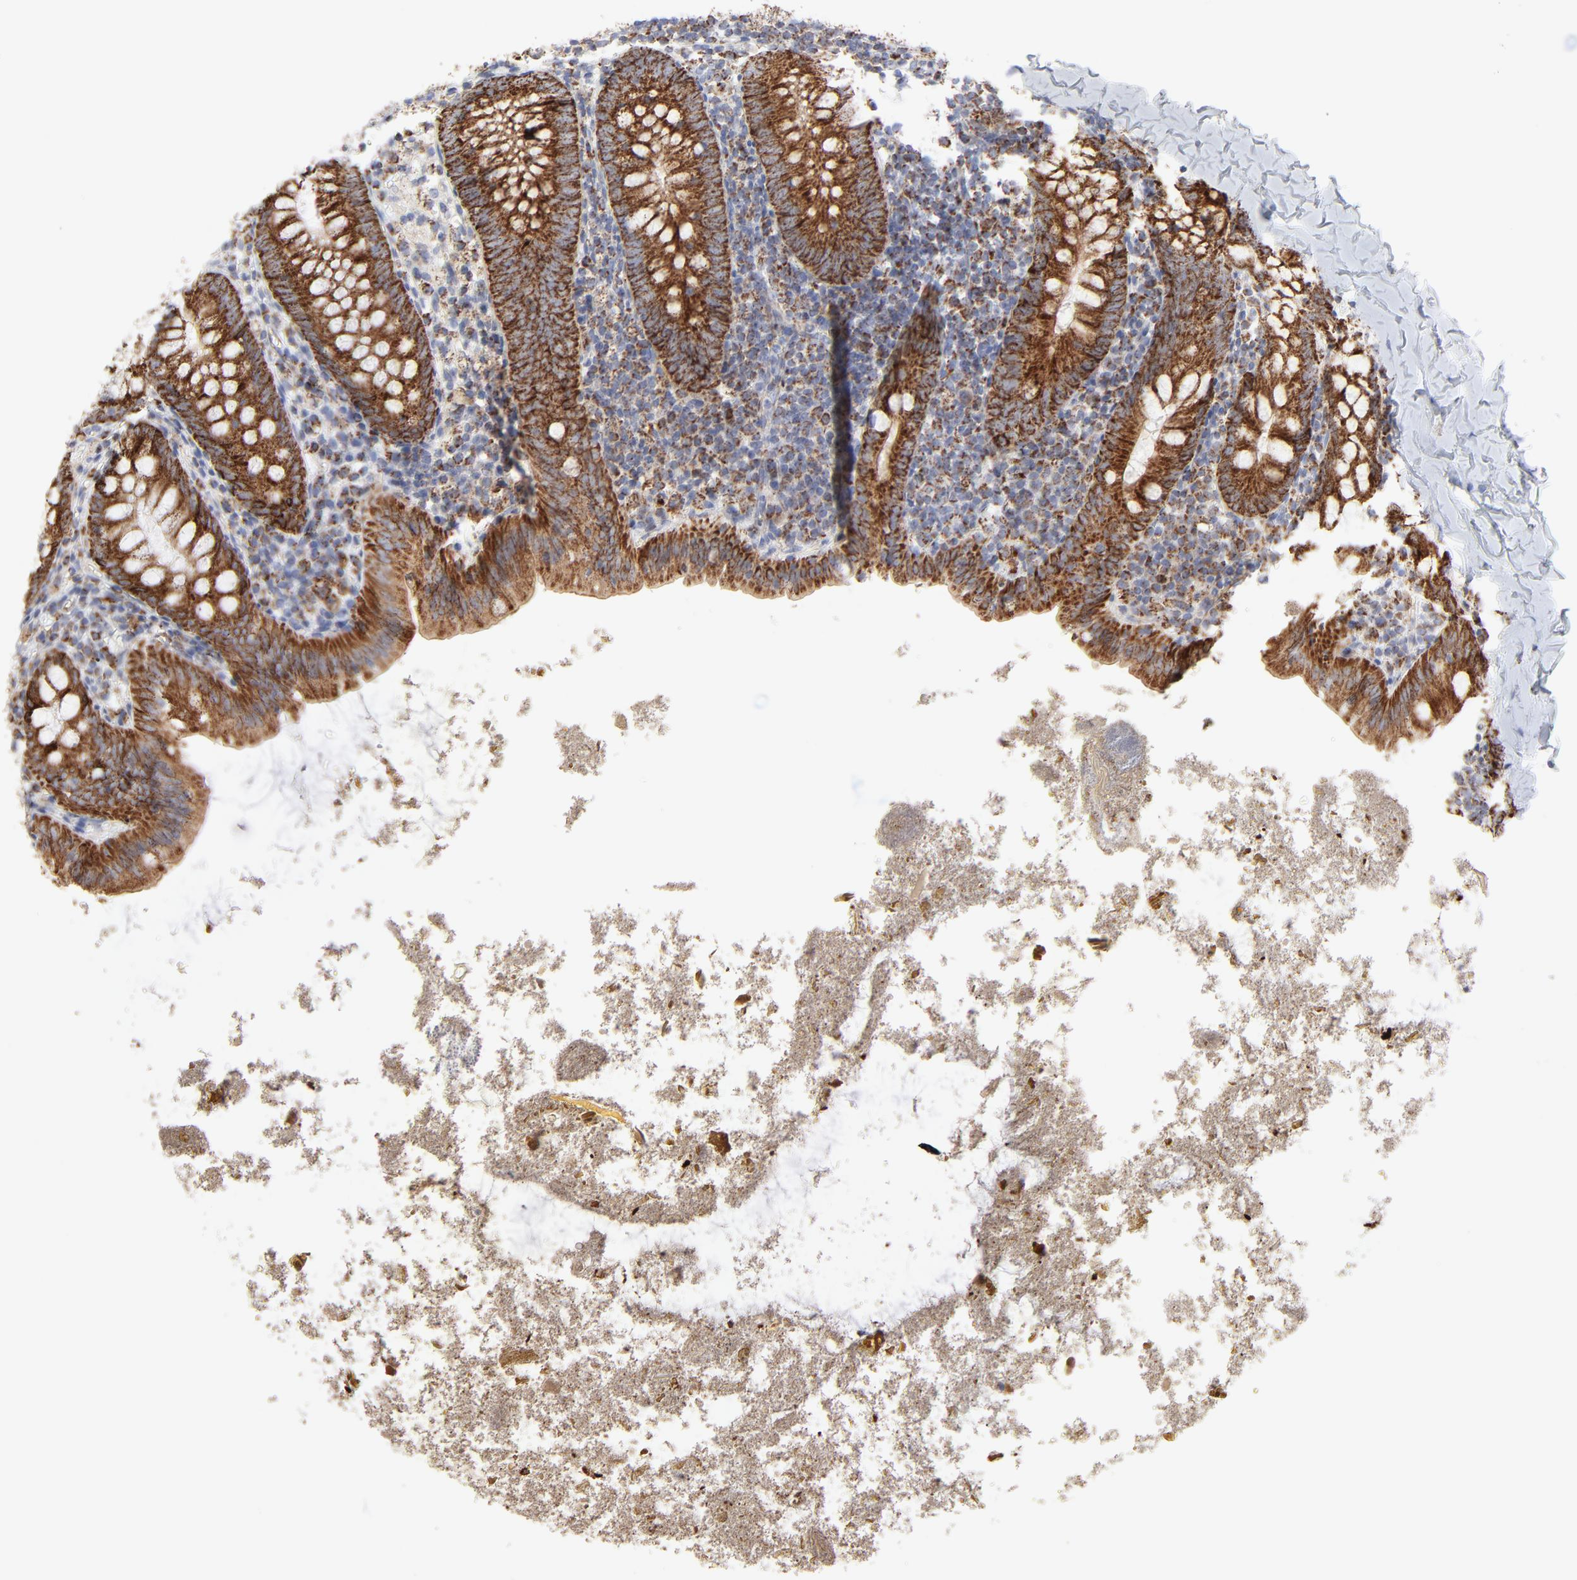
{"staining": {"intensity": "strong", "quantity": ">75%", "location": "cytoplasmic/membranous"}, "tissue": "appendix", "cell_type": "Glandular cells", "image_type": "normal", "snomed": [{"axis": "morphology", "description": "Normal tissue, NOS"}, {"axis": "topography", "description": "Appendix"}], "caption": "Immunohistochemistry (IHC) histopathology image of unremarkable appendix: human appendix stained using immunohistochemistry demonstrates high levels of strong protein expression localized specifically in the cytoplasmic/membranous of glandular cells, appearing as a cytoplasmic/membranous brown color.", "gene": "ASB3", "patient": {"sex": "female", "age": 9}}